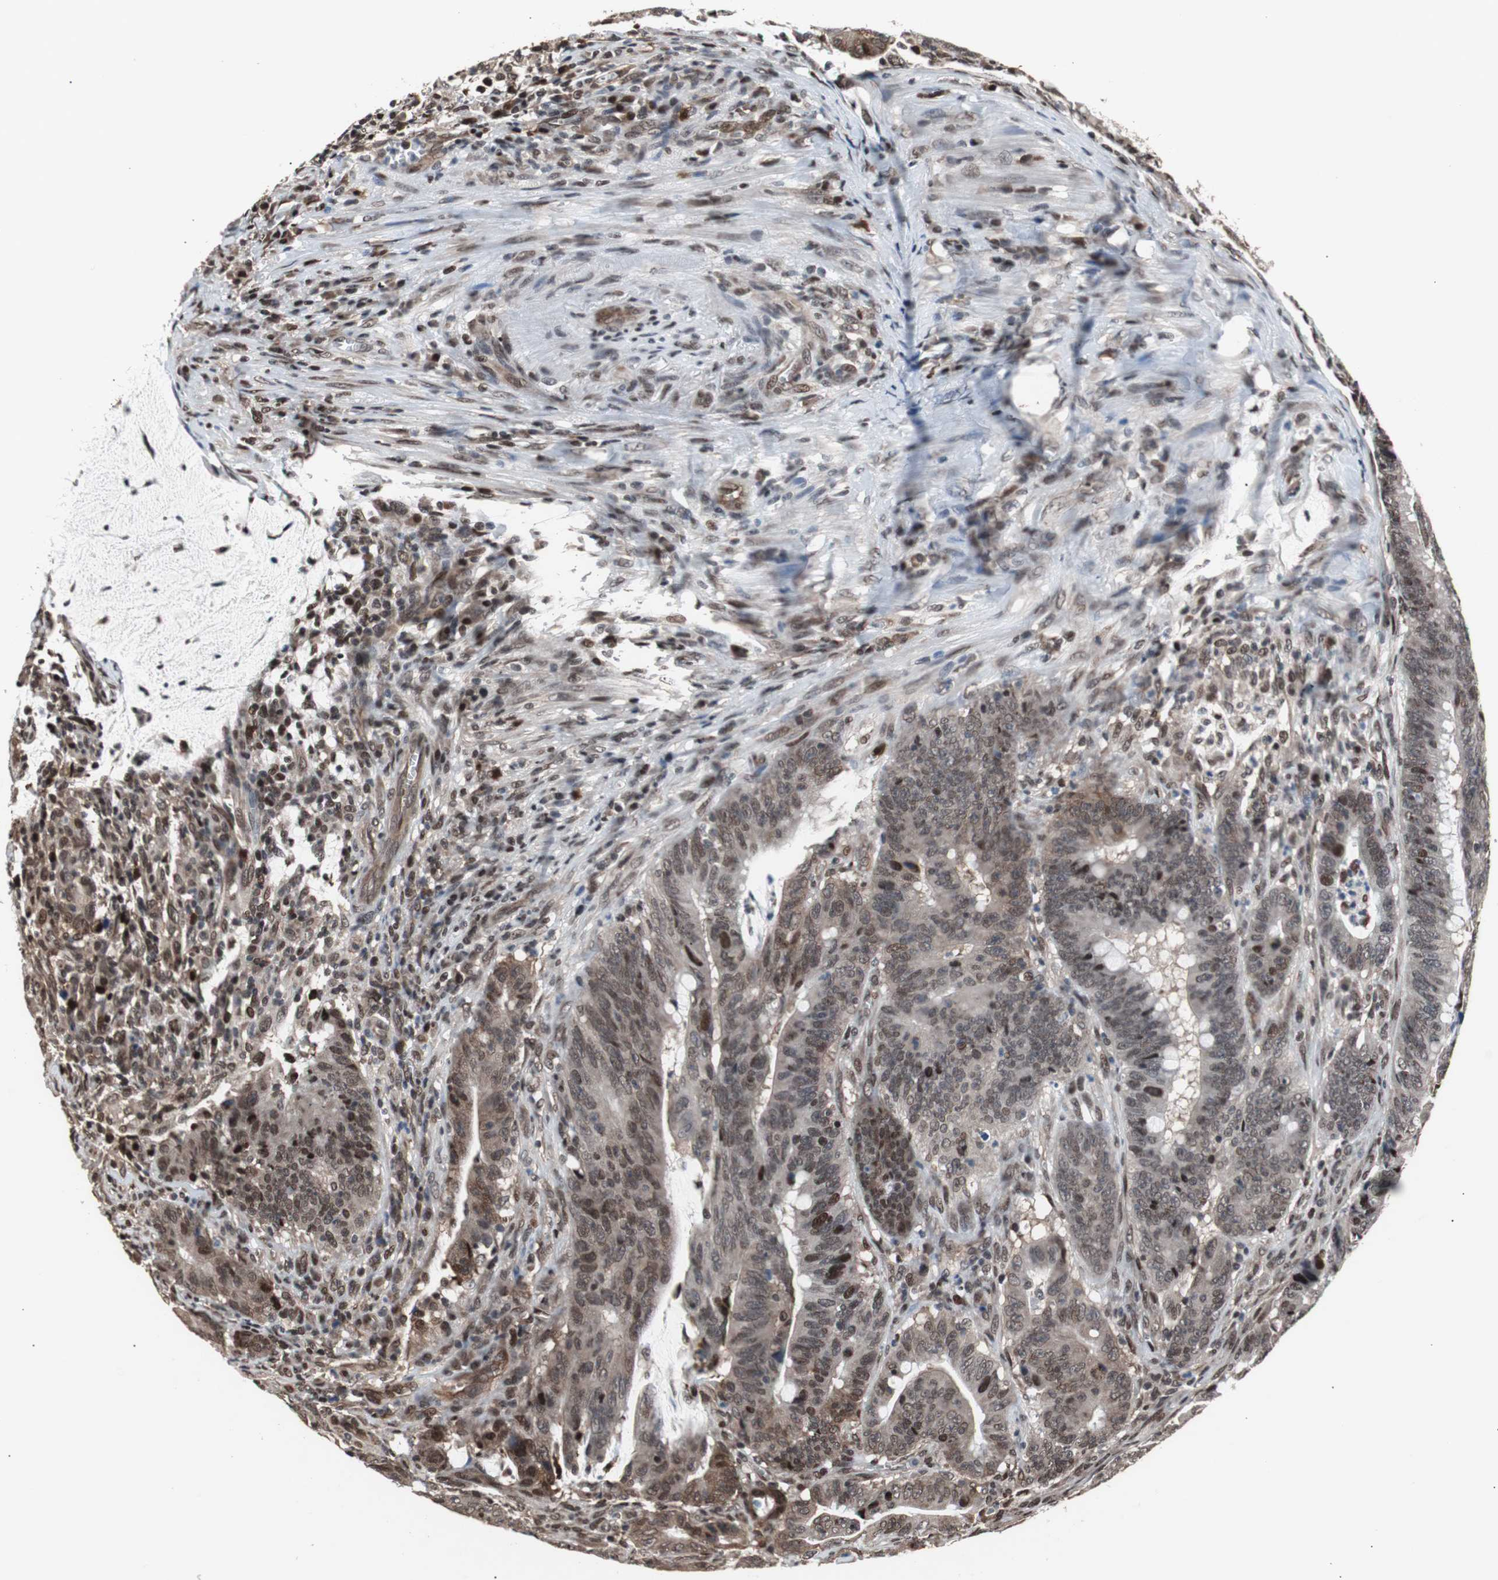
{"staining": {"intensity": "moderate", "quantity": "25%-75%", "location": "nuclear"}, "tissue": "colorectal cancer", "cell_type": "Tumor cells", "image_type": "cancer", "snomed": [{"axis": "morphology", "description": "Adenocarcinoma, NOS"}, {"axis": "topography", "description": "Colon"}], "caption": "DAB immunohistochemical staining of human colorectal cancer exhibits moderate nuclear protein expression in approximately 25%-75% of tumor cells.", "gene": "POGZ", "patient": {"sex": "male", "age": 45}}